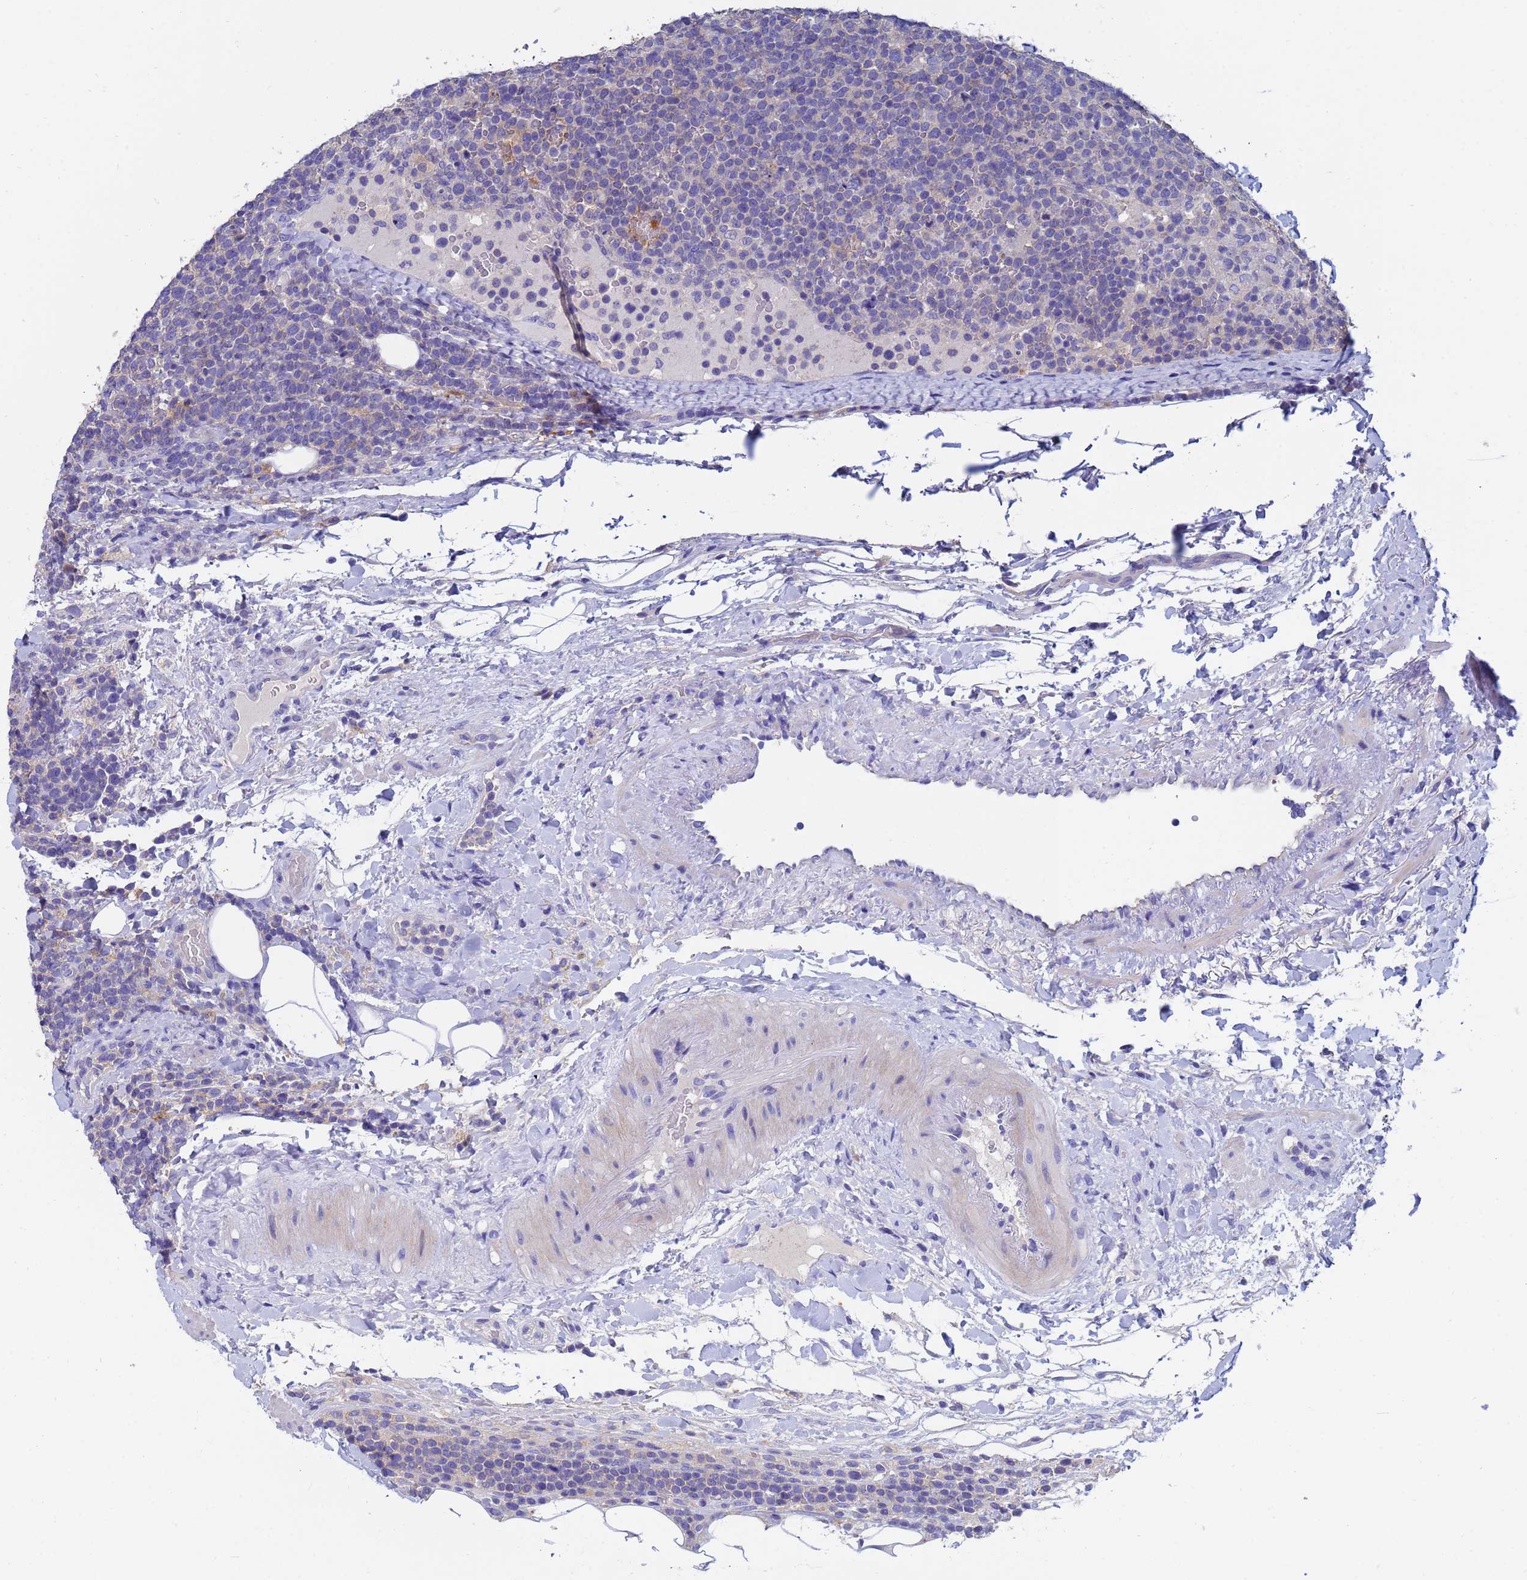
{"staining": {"intensity": "negative", "quantity": "none", "location": "none"}, "tissue": "lymphoma", "cell_type": "Tumor cells", "image_type": "cancer", "snomed": [{"axis": "morphology", "description": "Malignant lymphoma, non-Hodgkin's type, High grade"}, {"axis": "topography", "description": "Lymph node"}], "caption": "Protein analysis of lymphoma displays no significant expression in tumor cells.", "gene": "UBE2O", "patient": {"sex": "male", "age": 61}}